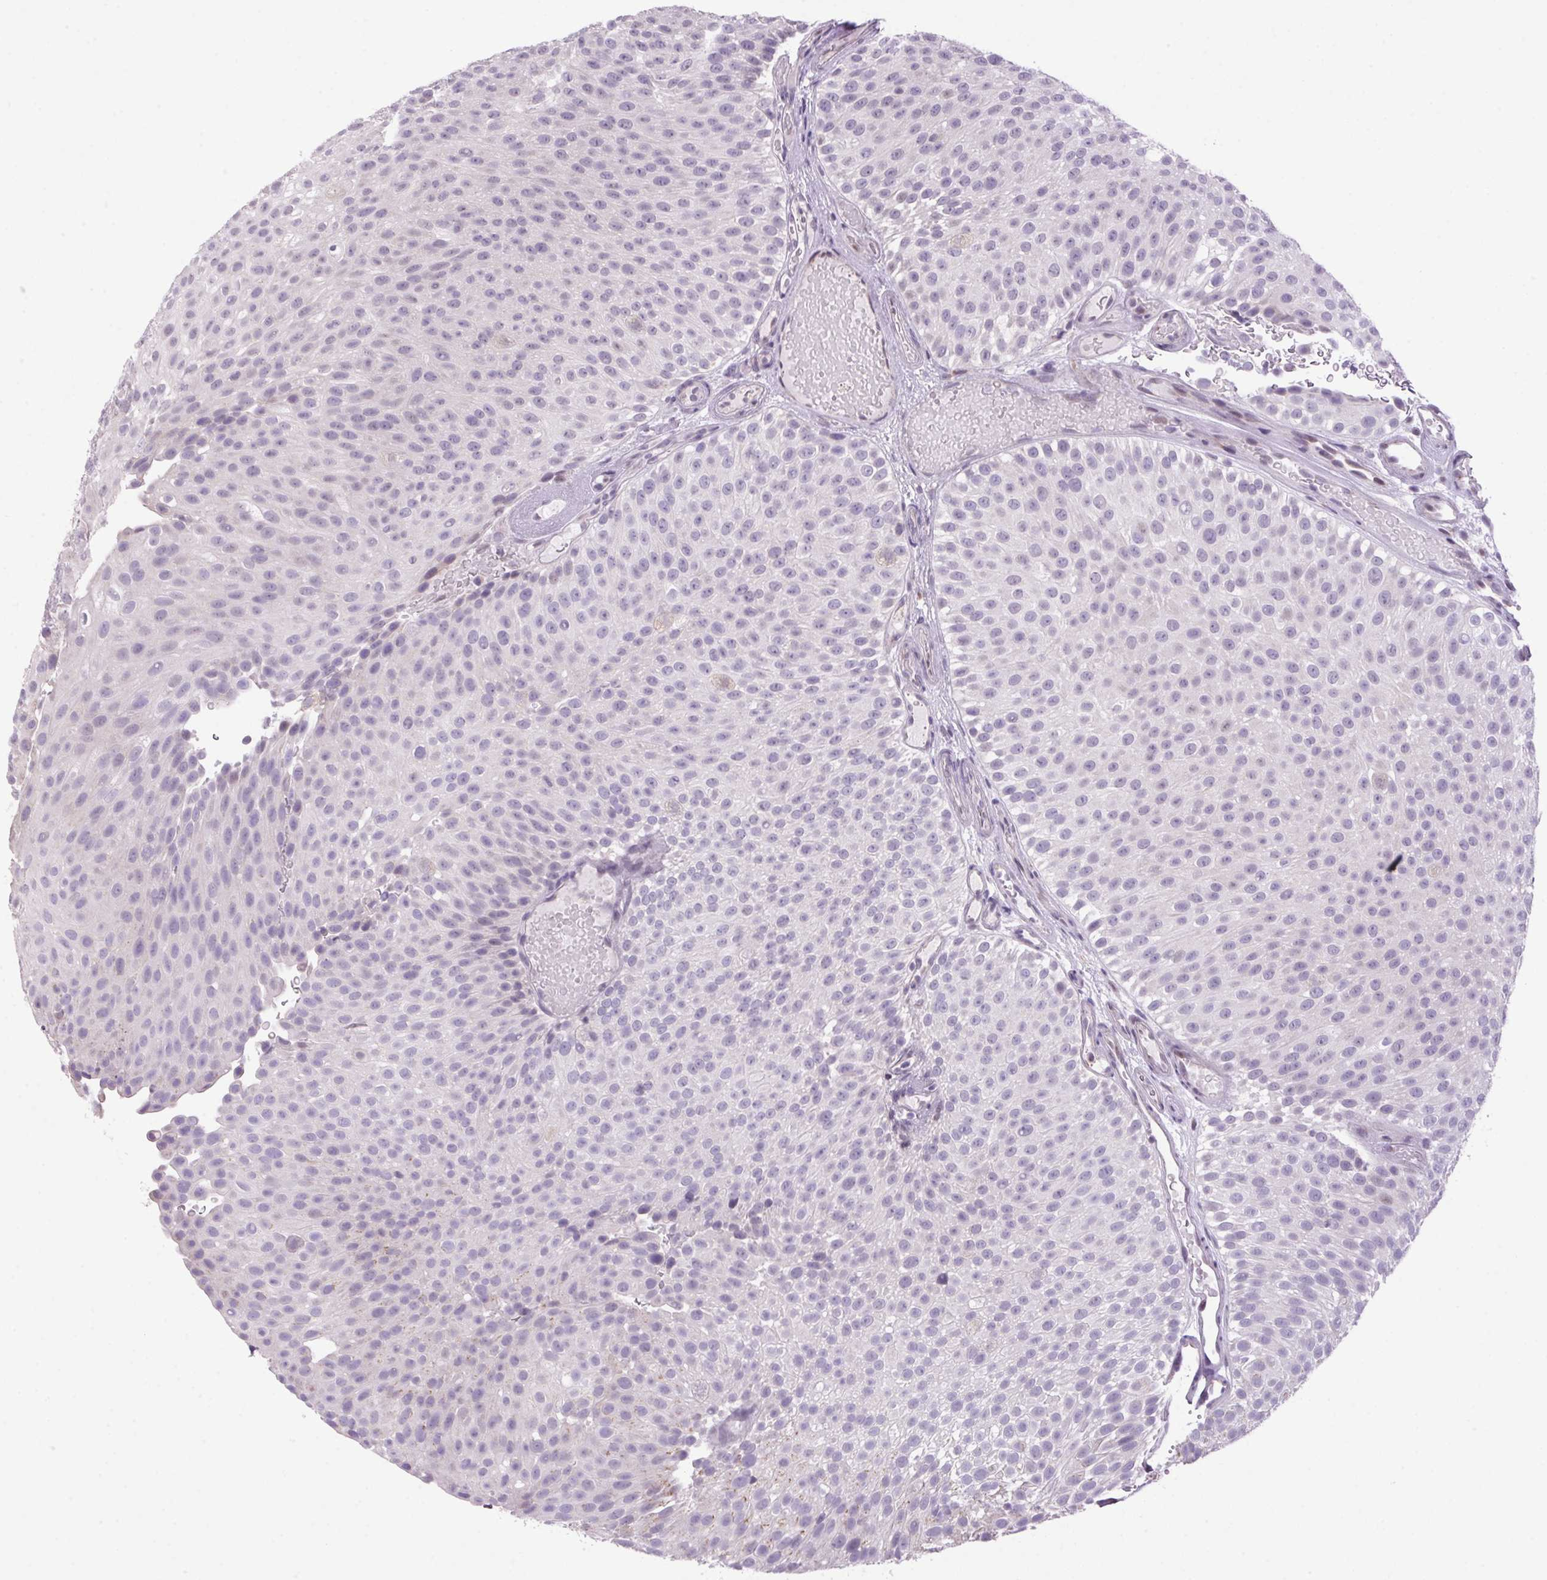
{"staining": {"intensity": "negative", "quantity": "none", "location": "none"}, "tissue": "urothelial cancer", "cell_type": "Tumor cells", "image_type": "cancer", "snomed": [{"axis": "morphology", "description": "Urothelial carcinoma, Low grade"}, {"axis": "topography", "description": "Urinary bladder"}], "caption": "An image of urothelial carcinoma (low-grade) stained for a protein shows no brown staining in tumor cells. The staining is performed using DAB brown chromogen with nuclei counter-stained in using hematoxylin.", "gene": "AKR1E2", "patient": {"sex": "male", "age": 78}}